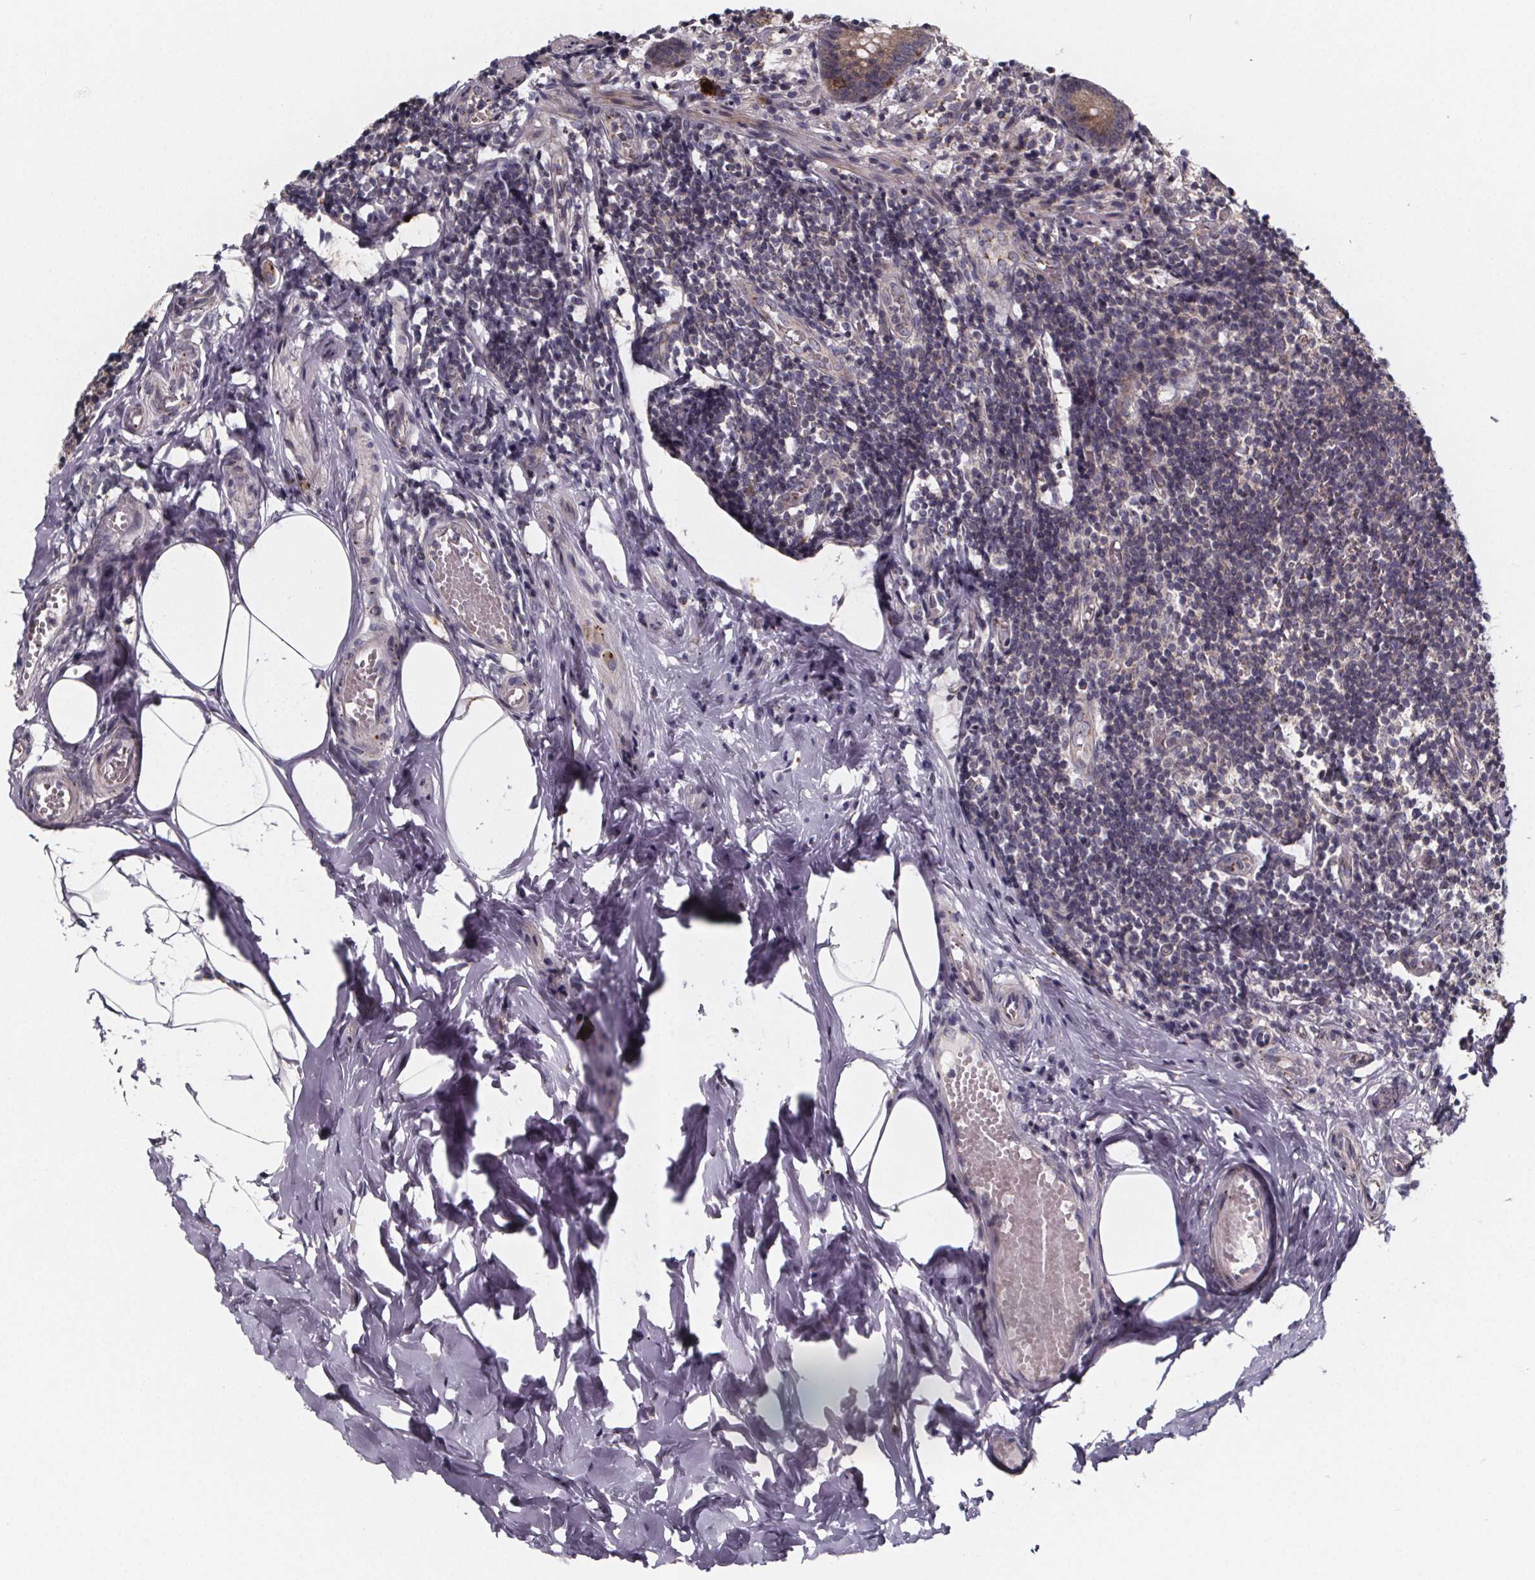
{"staining": {"intensity": "moderate", "quantity": ">75%", "location": "cytoplasmic/membranous"}, "tissue": "appendix", "cell_type": "Glandular cells", "image_type": "normal", "snomed": [{"axis": "morphology", "description": "Normal tissue, NOS"}, {"axis": "topography", "description": "Appendix"}], "caption": "IHC image of normal human appendix stained for a protein (brown), which displays medium levels of moderate cytoplasmic/membranous staining in about >75% of glandular cells.", "gene": "NDST1", "patient": {"sex": "female", "age": 32}}